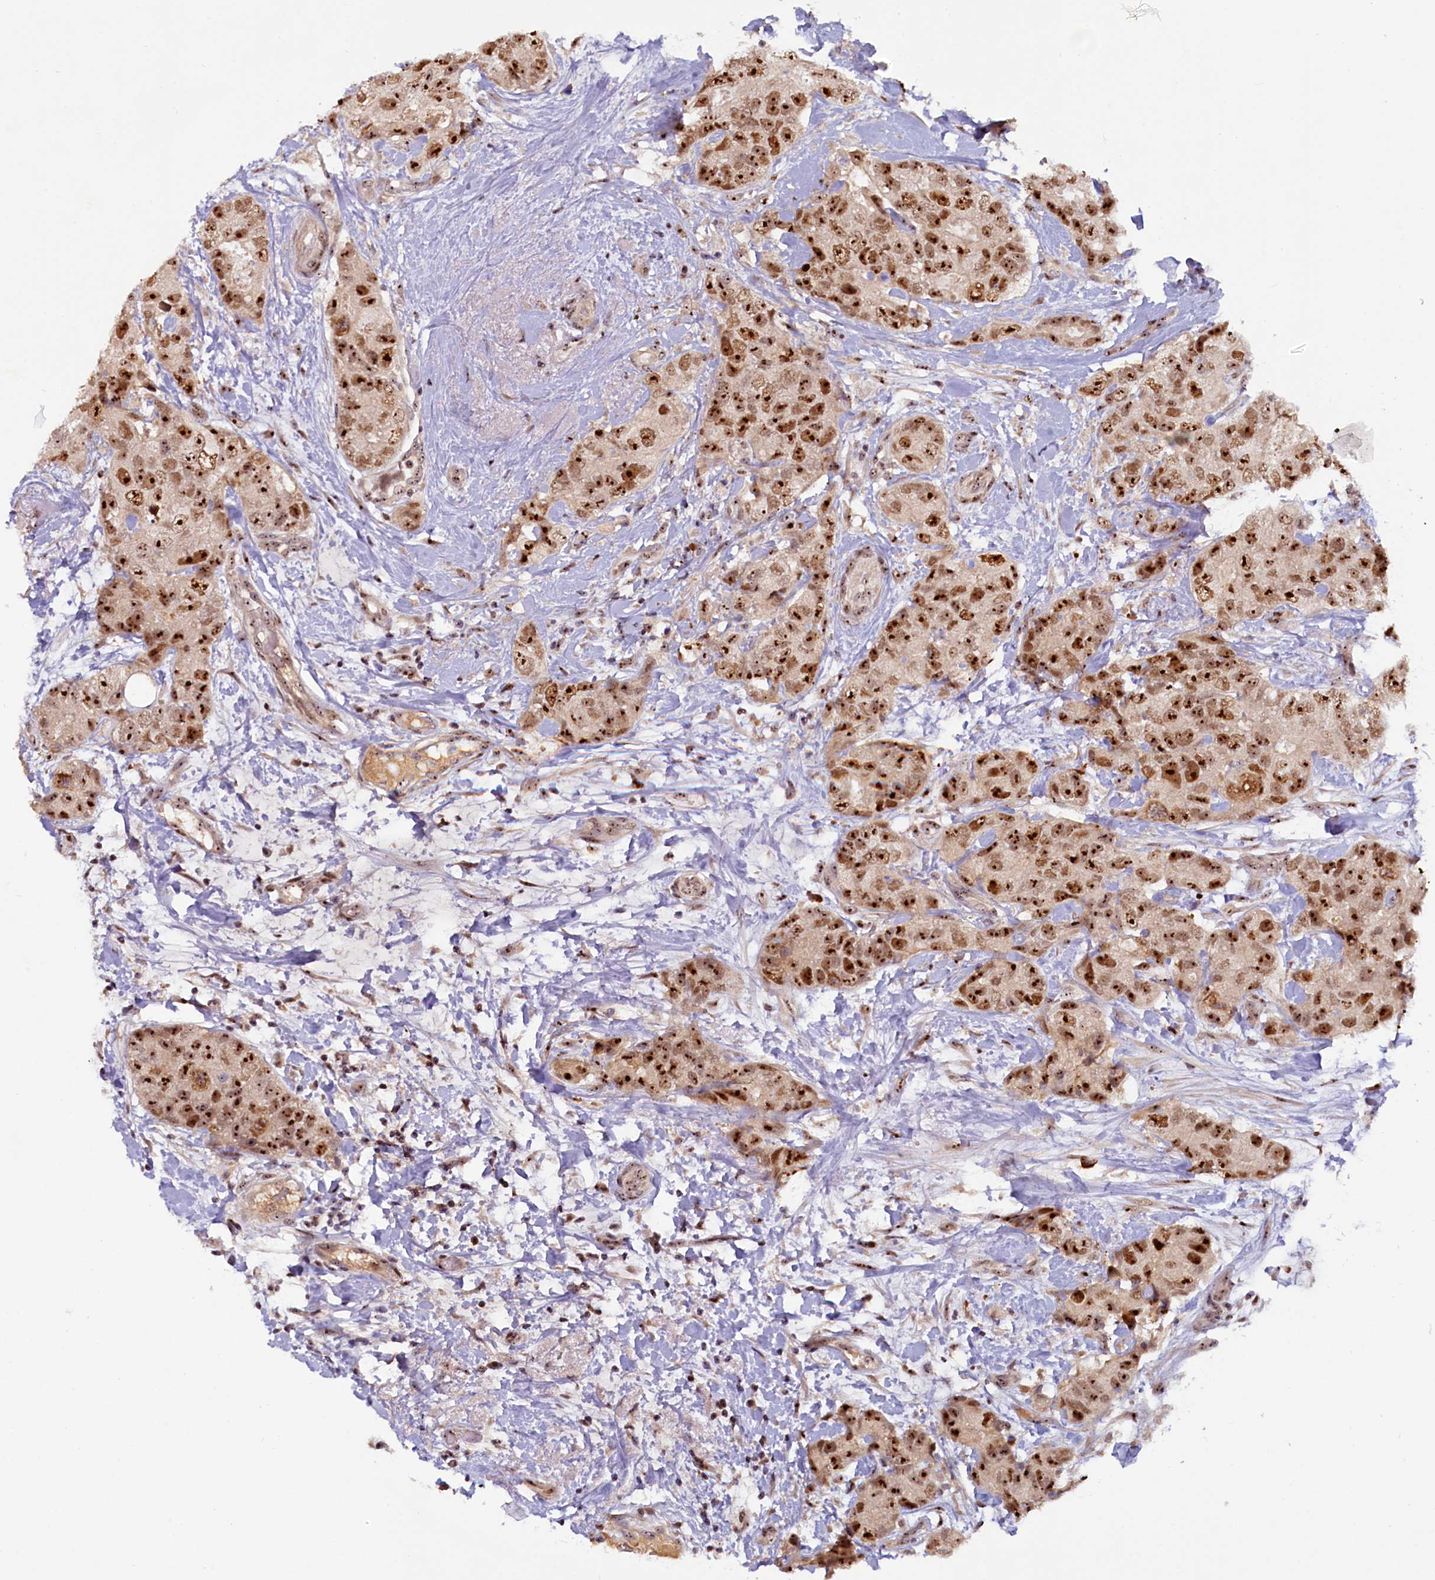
{"staining": {"intensity": "strong", "quantity": ">75%", "location": "nuclear"}, "tissue": "breast cancer", "cell_type": "Tumor cells", "image_type": "cancer", "snomed": [{"axis": "morphology", "description": "Duct carcinoma"}, {"axis": "topography", "description": "Breast"}], "caption": "The photomicrograph reveals staining of breast cancer, revealing strong nuclear protein expression (brown color) within tumor cells. (DAB (3,3'-diaminobenzidine) IHC, brown staining for protein, blue staining for nuclei).", "gene": "TCOF1", "patient": {"sex": "female", "age": 62}}